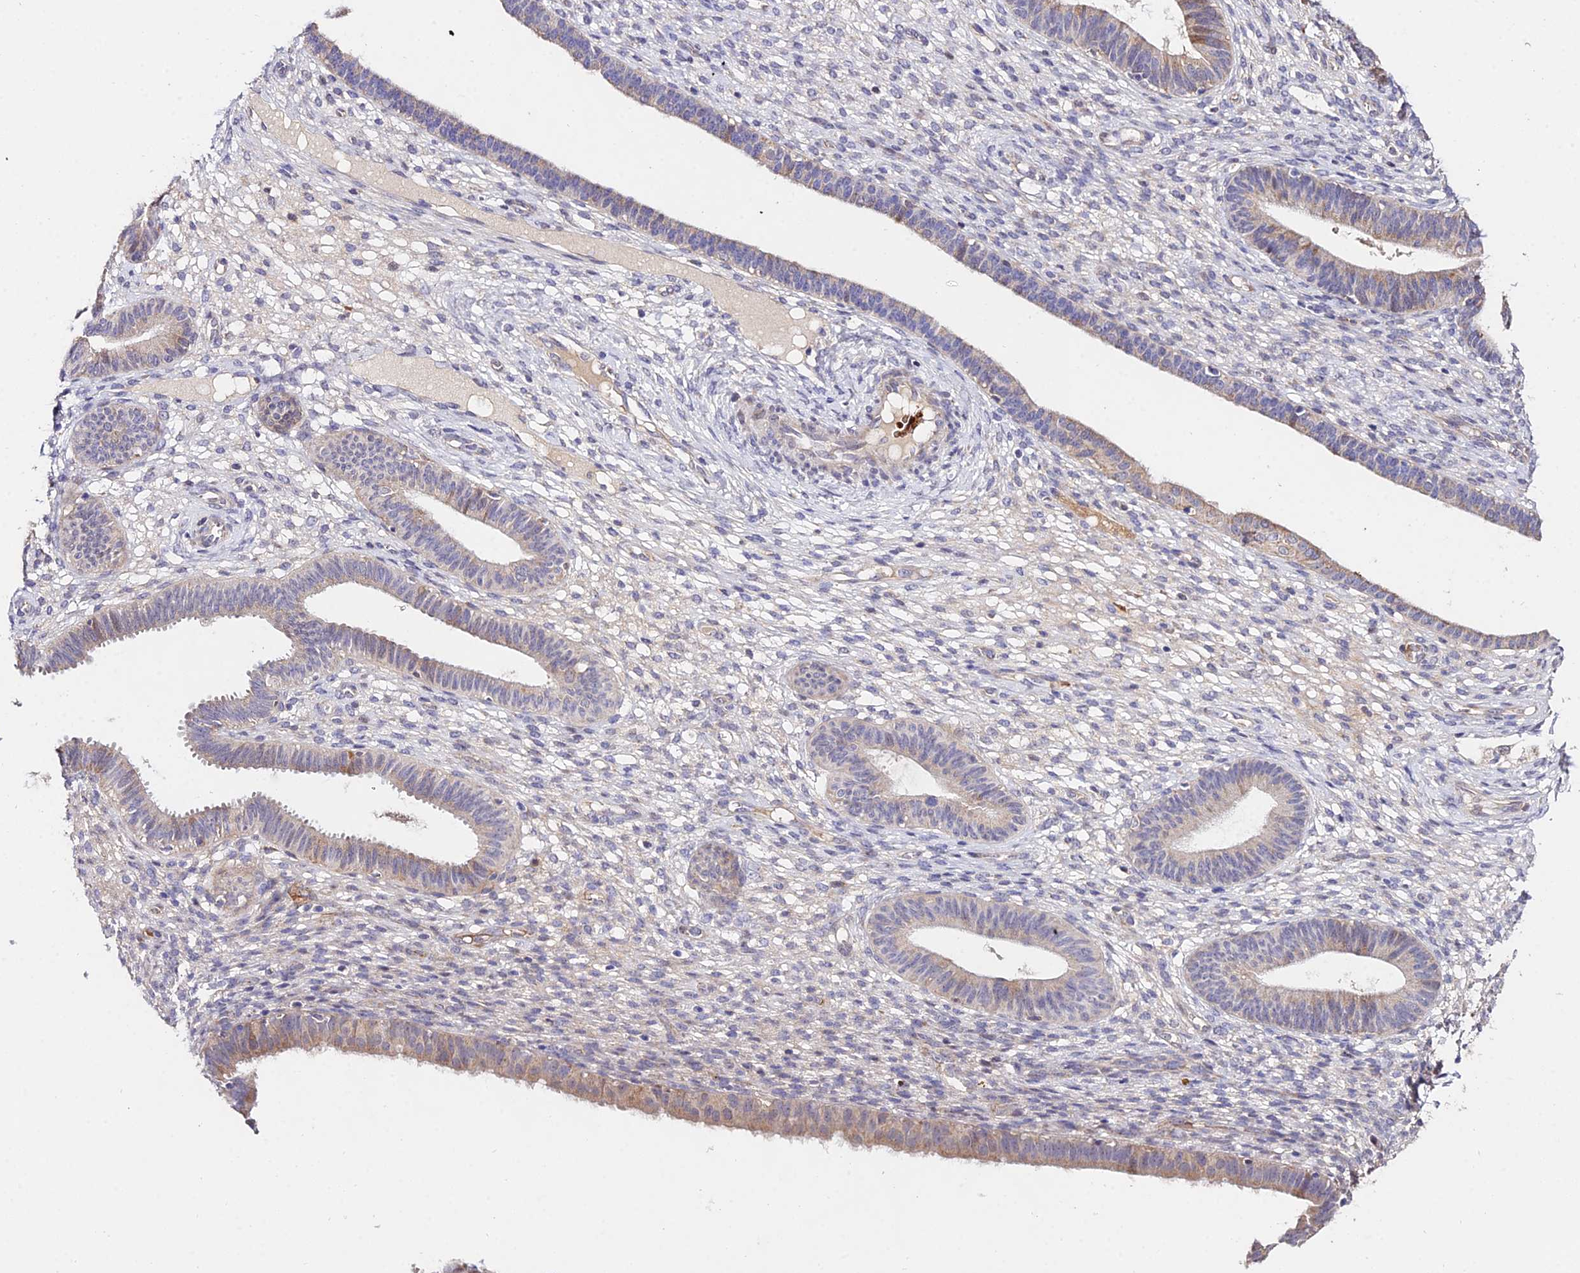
{"staining": {"intensity": "negative", "quantity": "none", "location": "none"}, "tissue": "endometrium", "cell_type": "Cells in endometrial stroma", "image_type": "normal", "snomed": [{"axis": "morphology", "description": "Normal tissue, NOS"}, {"axis": "topography", "description": "Endometrium"}], "caption": "The IHC image has no significant positivity in cells in endometrial stroma of endometrium.", "gene": "WDR5B", "patient": {"sex": "female", "age": 61}}